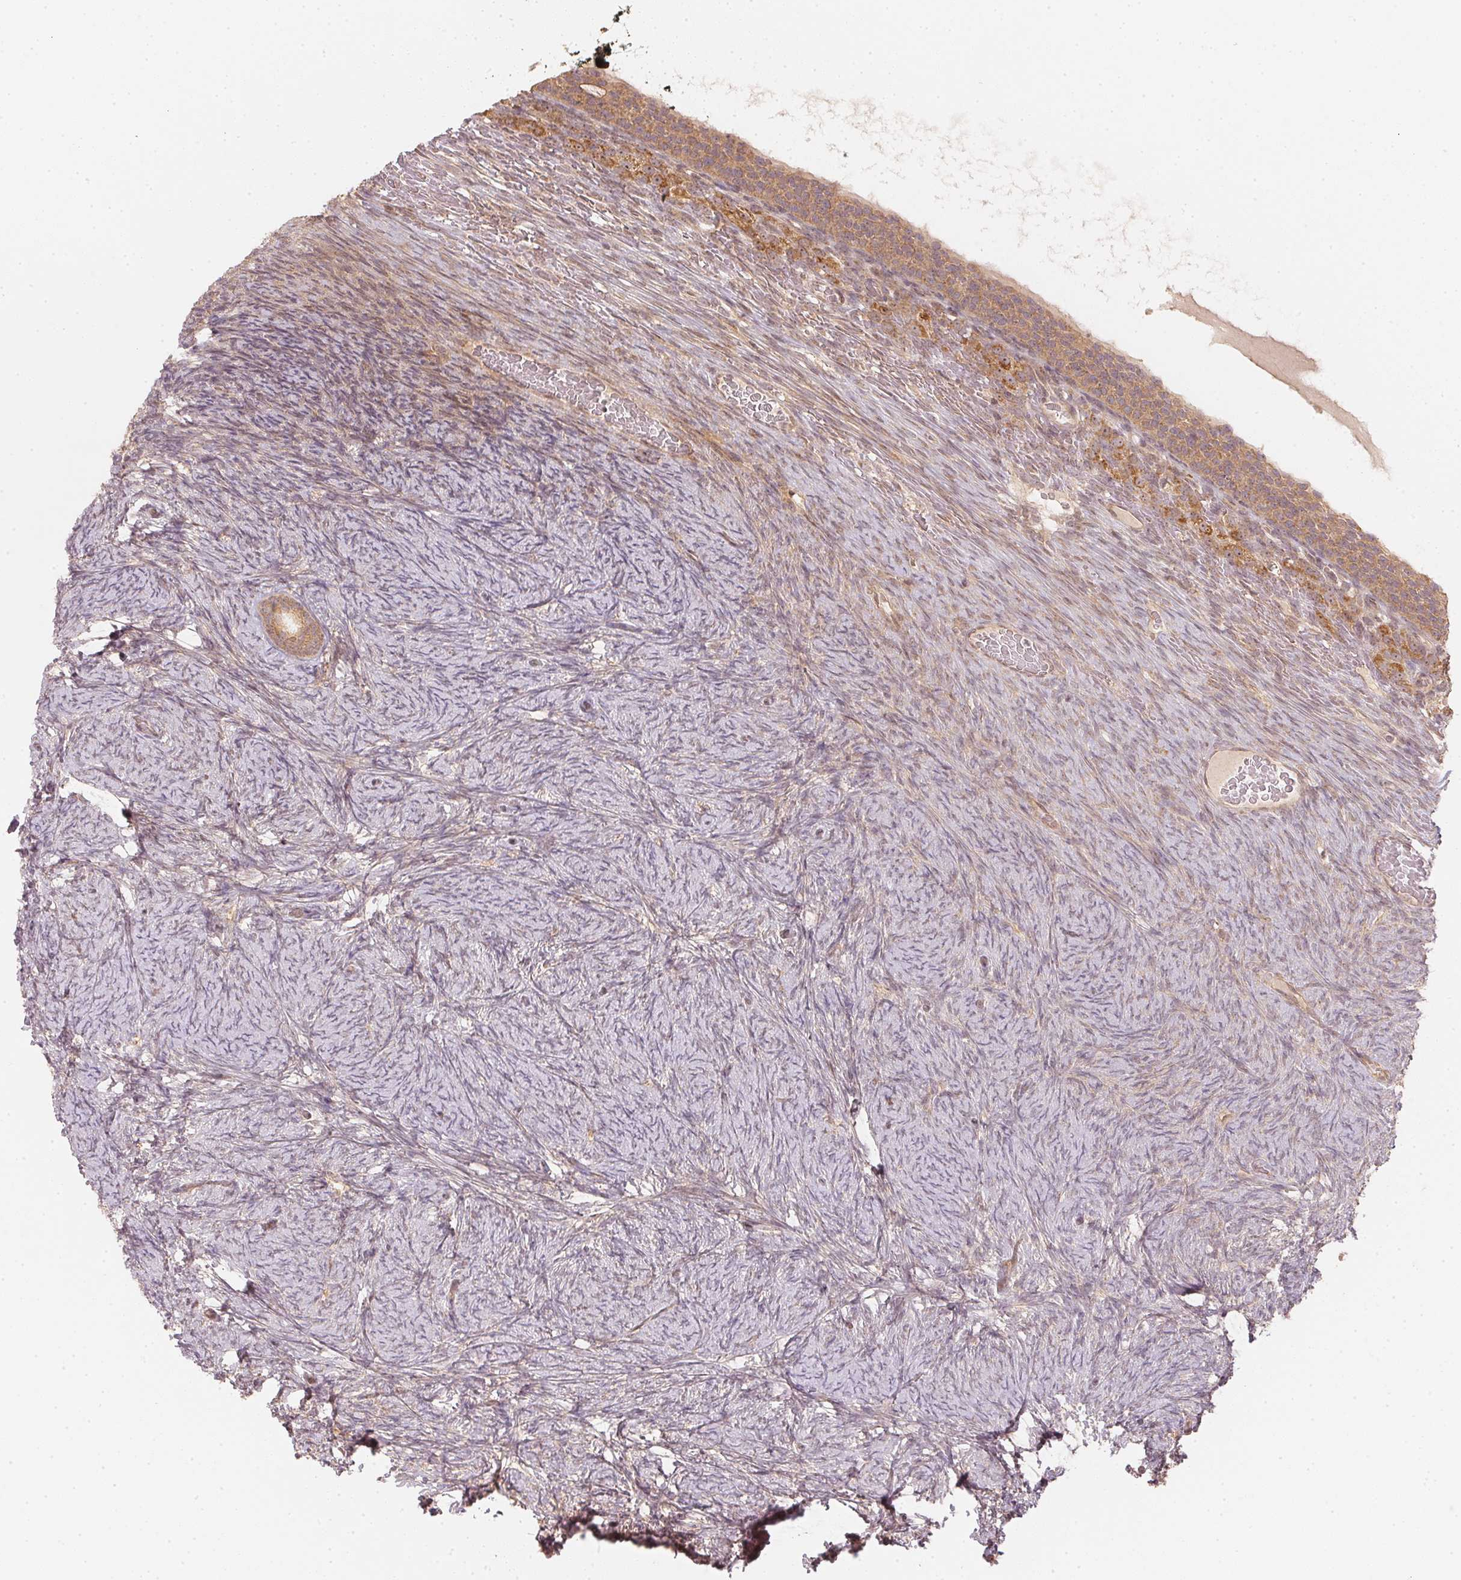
{"staining": {"intensity": "moderate", "quantity": ">75%", "location": "cytoplasmic/membranous"}, "tissue": "ovary", "cell_type": "Follicle cells", "image_type": "normal", "snomed": [{"axis": "morphology", "description": "Normal tissue, NOS"}, {"axis": "topography", "description": "Ovary"}], "caption": "Protein staining of unremarkable ovary shows moderate cytoplasmic/membranous expression in about >75% of follicle cells. (IHC, brightfield microscopy, high magnification).", "gene": "WDR54", "patient": {"sex": "female", "age": 34}}